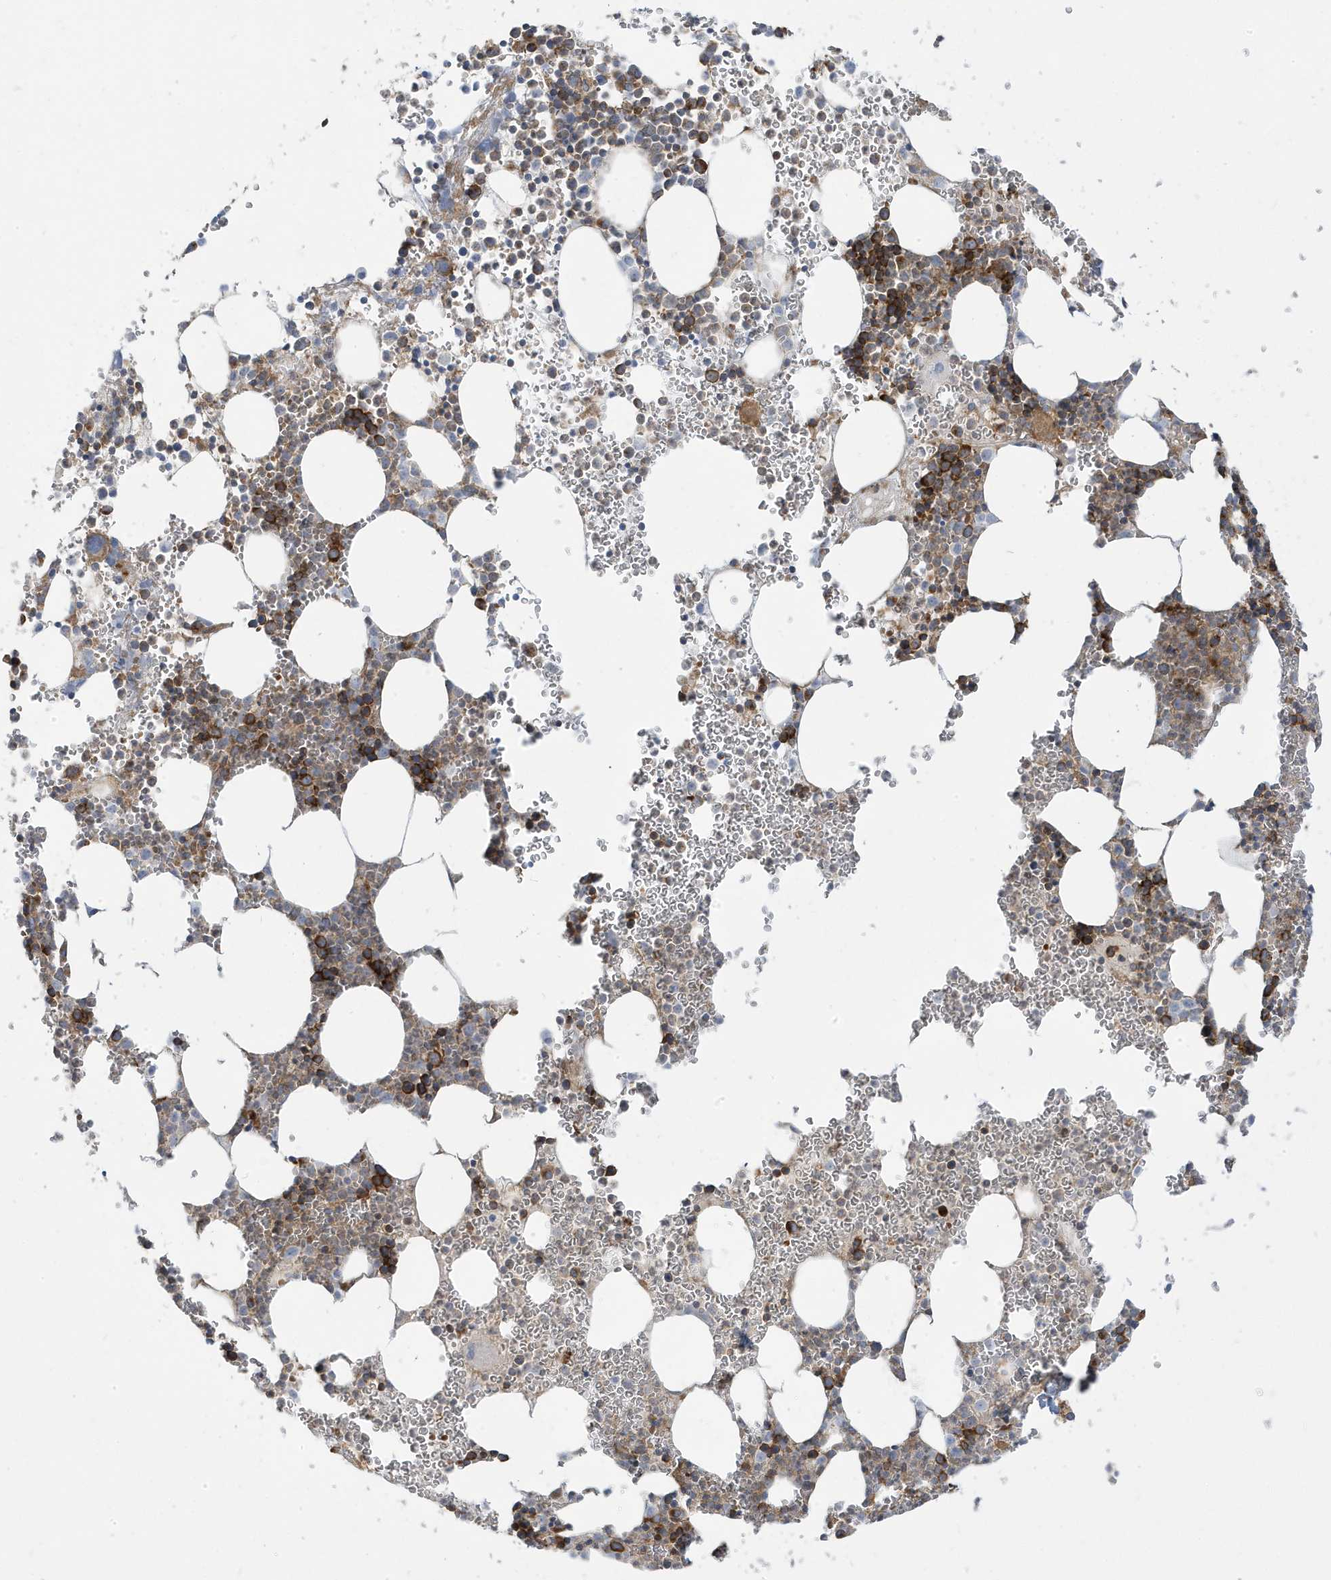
{"staining": {"intensity": "strong", "quantity": "25%-75%", "location": "cytoplasmic/membranous"}, "tissue": "bone marrow", "cell_type": "Hematopoietic cells", "image_type": "normal", "snomed": [{"axis": "morphology", "description": "Normal tissue, NOS"}, {"axis": "topography", "description": "Bone marrow"}], "caption": "A high-resolution photomicrograph shows immunohistochemistry (IHC) staining of normal bone marrow, which reveals strong cytoplasmic/membranous staining in approximately 25%-75% of hematopoietic cells.", "gene": "STAM", "patient": {"sex": "female", "age": 78}}